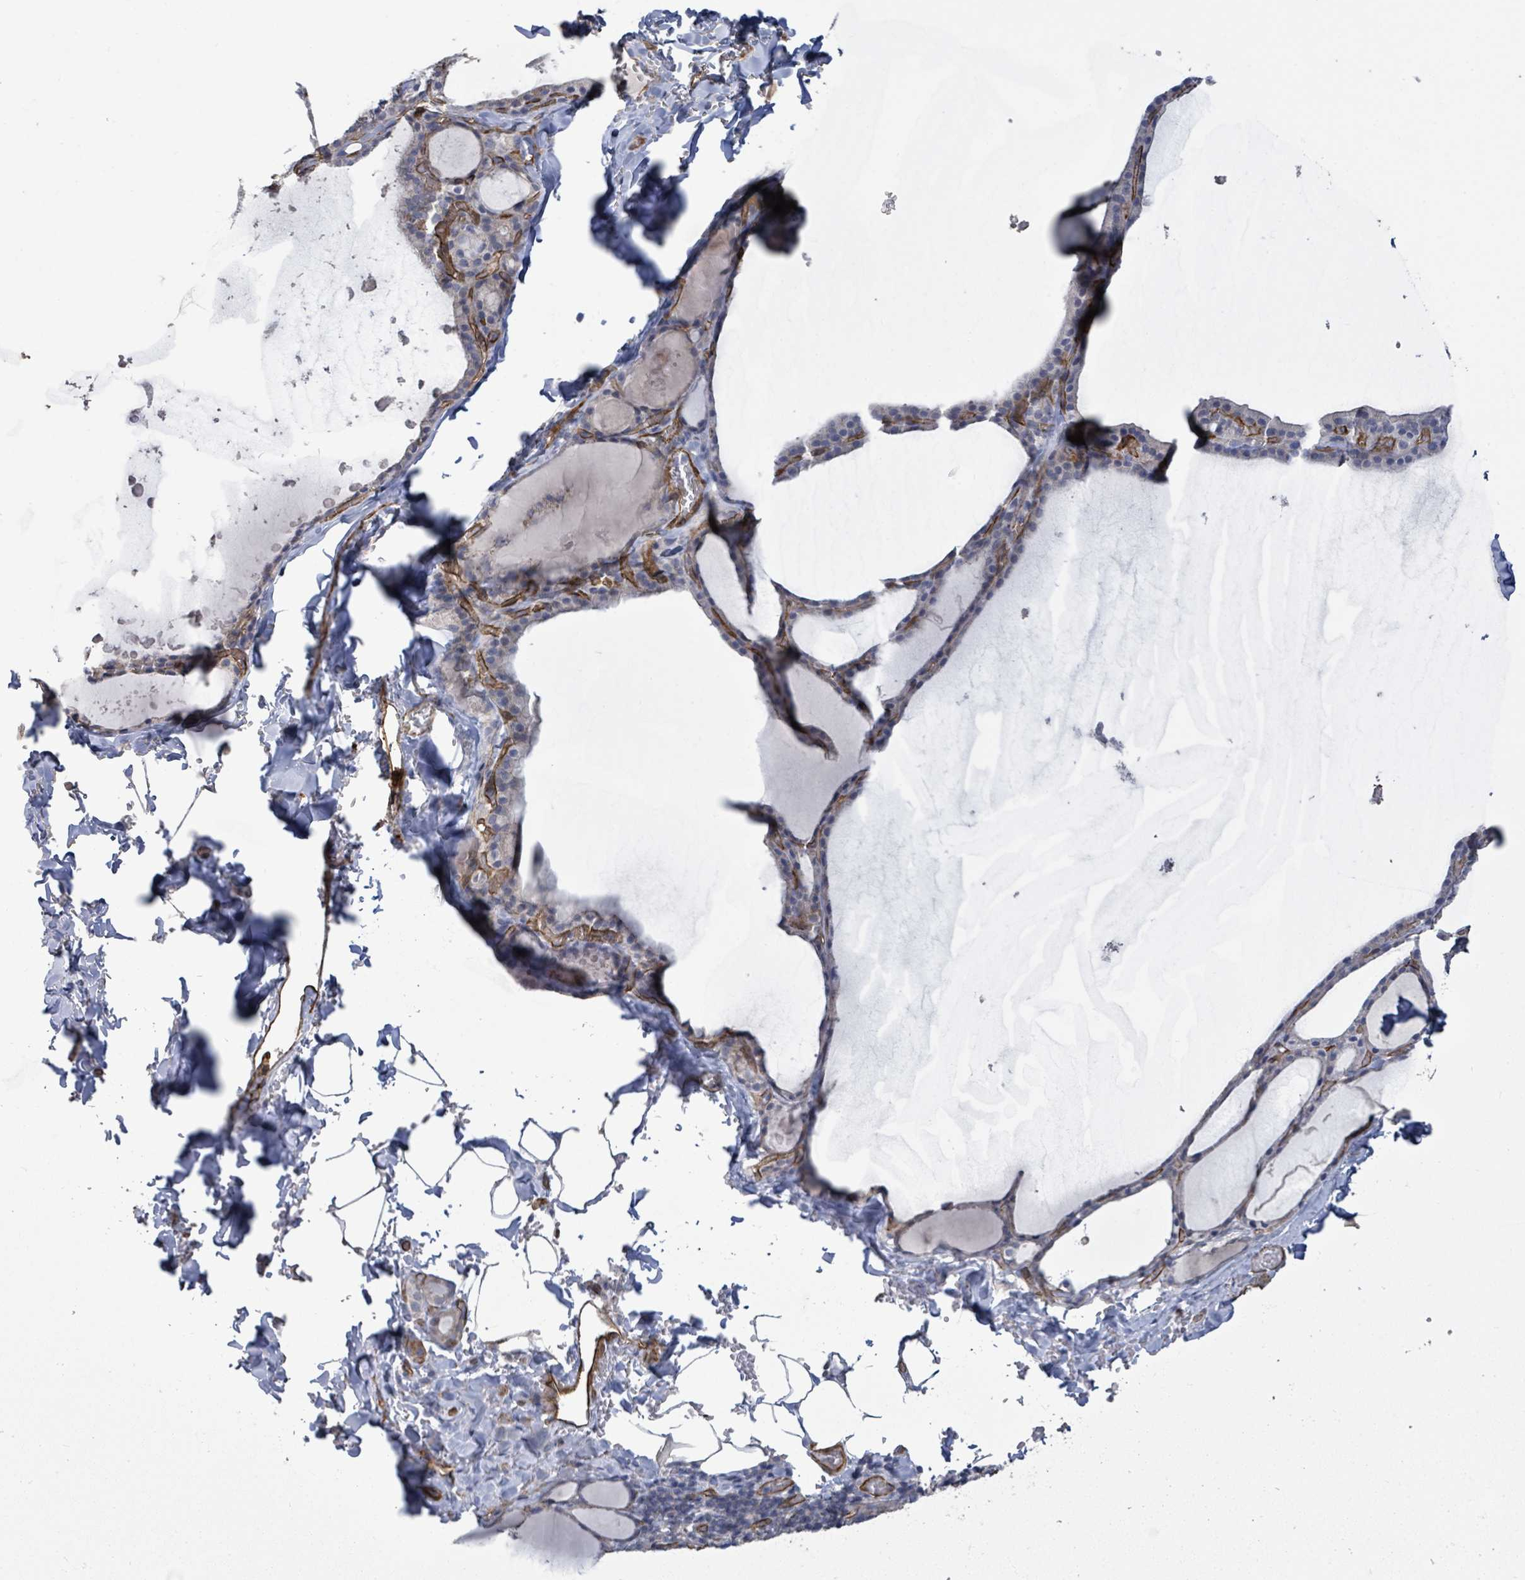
{"staining": {"intensity": "weak", "quantity": "<25%", "location": "cytoplasmic/membranous"}, "tissue": "thyroid gland", "cell_type": "Glandular cells", "image_type": "normal", "snomed": [{"axis": "morphology", "description": "Normal tissue, NOS"}, {"axis": "topography", "description": "Thyroid gland"}], "caption": "This histopathology image is of unremarkable thyroid gland stained with immunohistochemistry (IHC) to label a protein in brown with the nuclei are counter-stained blue. There is no staining in glandular cells. (Immunohistochemistry (ihc), brightfield microscopy, high magnification).", "gene": "KANK3", "patient": {"sex": "male", "age": 56}}